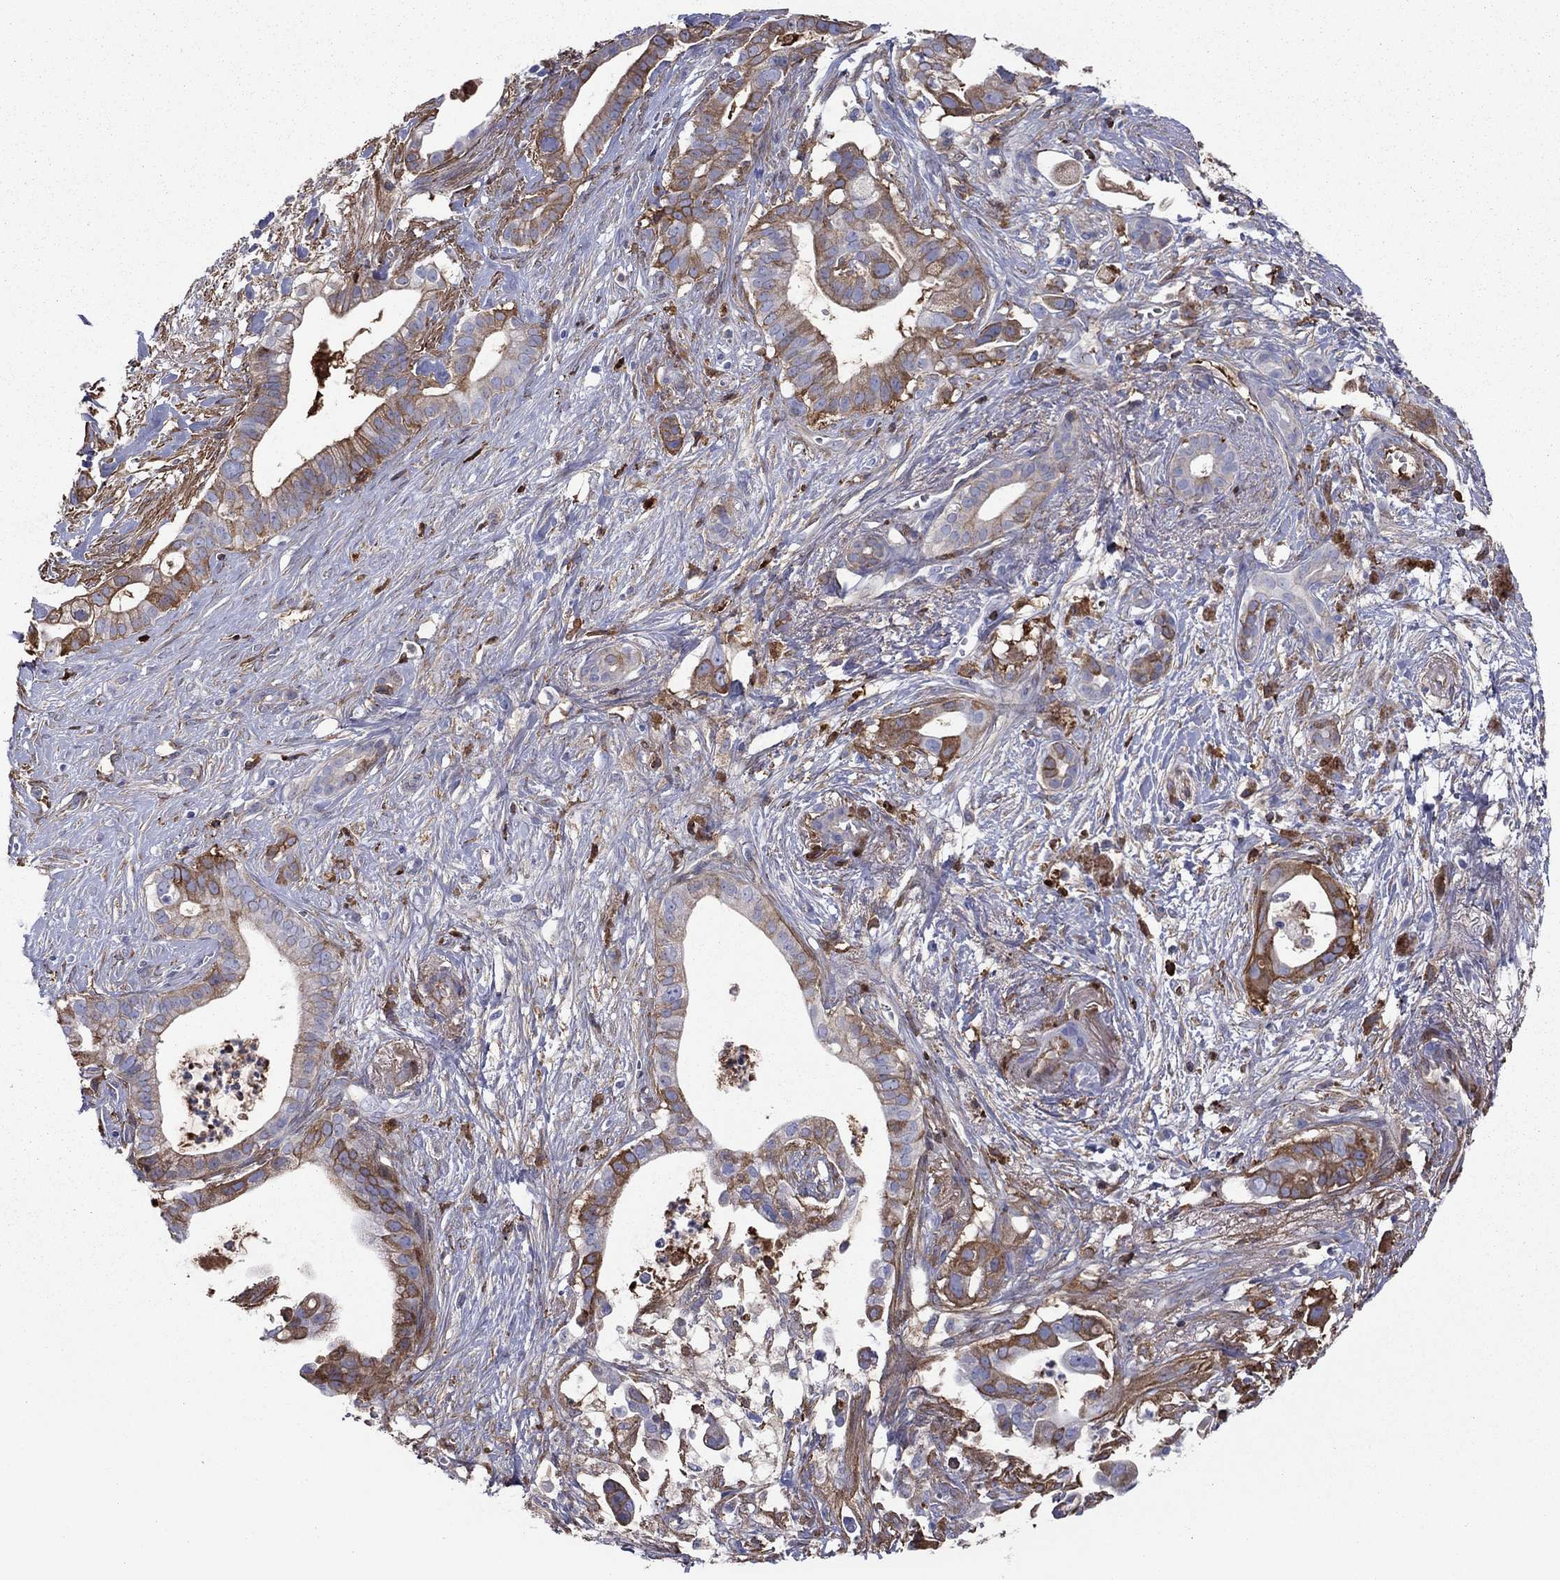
{"staining": {"intensity": "moderate", "quantity": "25%-75%", "location": "cytoplasmic/membranous,nuclear"}, "tissue": "pancreatic cancer", "cell_type": "Tumor cells", "image_type": "cancer", "snomed": [{"axis": "morphology", "description": "Adenocarcinoma, NOS"}, {"axis": "topography", "description": "Pancreas"}], "caption": "High-power microscopy captured an IHC image of adenocarcinoma (pancreatic), revealing moderate cytoplasmic/membranous and nuclear positivity in approximately 25%-75% of tumor cells.", "gene": "HPX", "patient": {"sex": "male", "age": 61}}